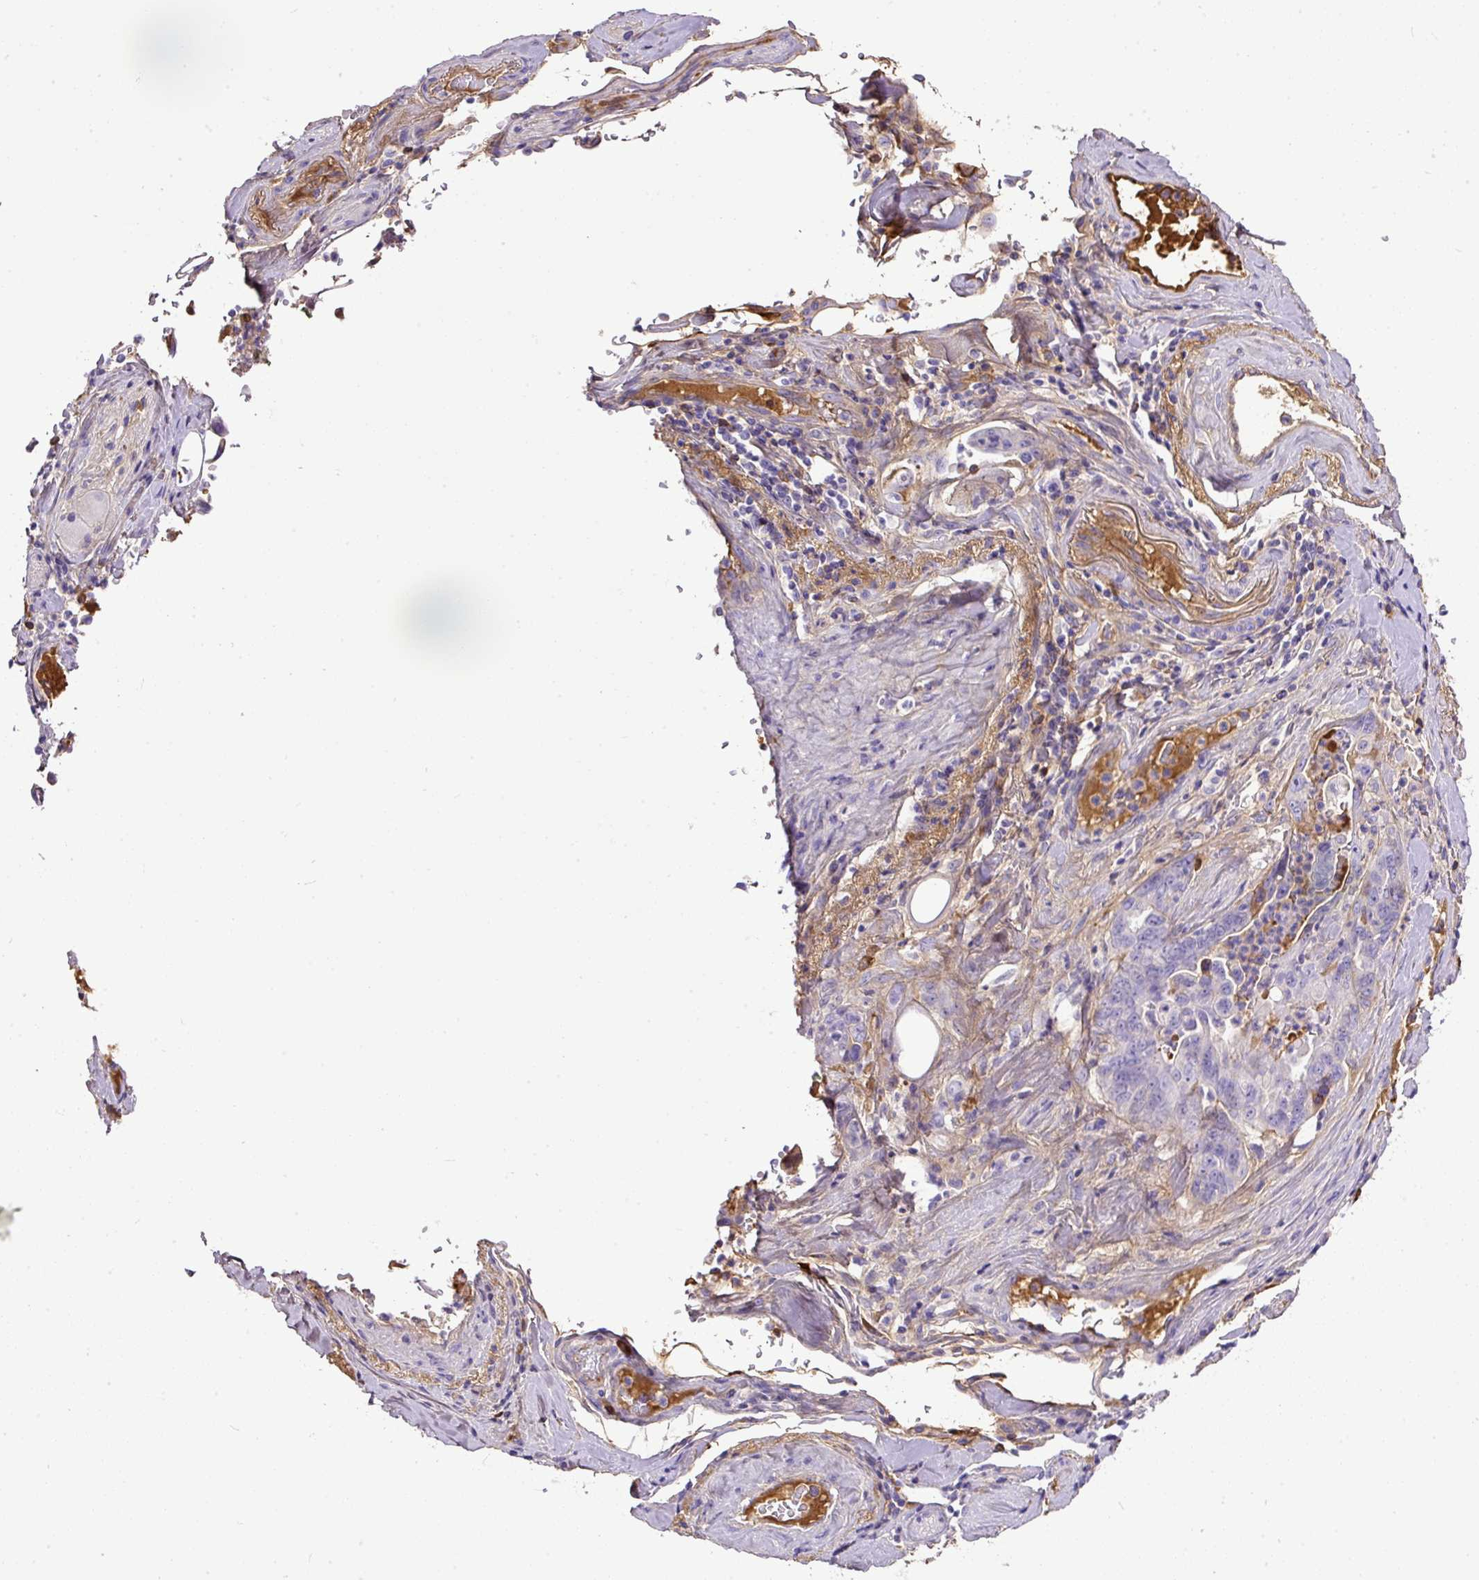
{"staining": {"intensity": "negative", "quantity": "none", "location": "none"}, "tissue": "pancreatic cancer", "cell_type": "Tumor cells", "image_type": "cancer", "snomed": [{"axis": "morphology", "description": "Adenocarcinoma, NOS"}, {"axis": "topography", "description": "Pancreas"}], "caption": "This histopathology image is of adenocarcinoma (pancreatic) stained with immunohistochemistry (IHC) to label a protein in brown with the nuclei are counter-stained blue. There is no staining in tumor cells.", "gene": "CLEC3B", "patient": {"sex": "male", "age": 70}}